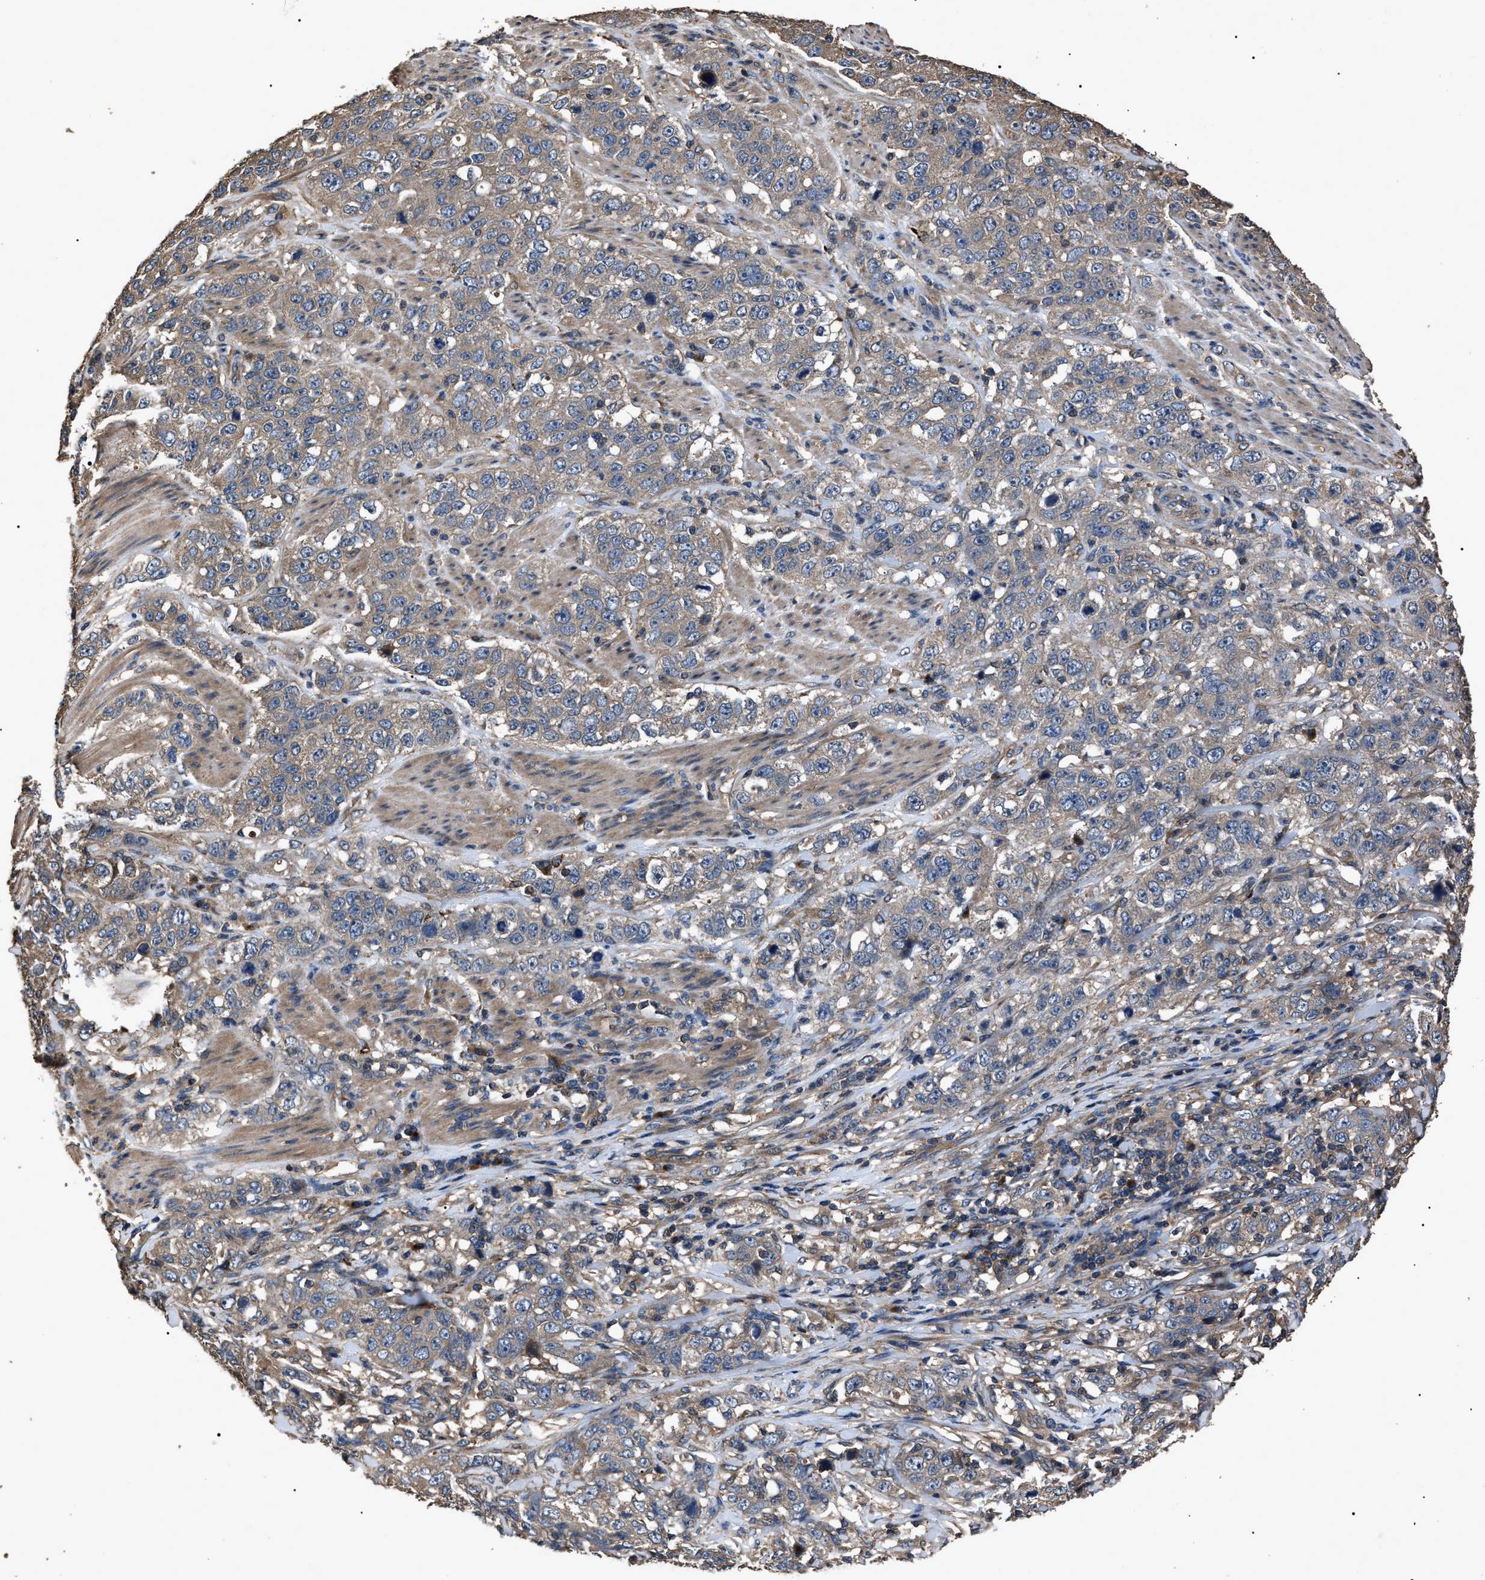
{"staining": {"intensity": "weak", "quantity": ">75%", "location": "cytoplasmic/membranous"}, "tissue": "stomach cancer", "cell_type": "Tumor cells", "image_type": "cancer", "snomed": [{"axis": "morphology", "description": "Adenocarcinoma, NOS"}, {"axis": "topography", "description": "Stomach"}], "caption": "The image exhibits staining of stomach cancer, revealing weak cytoplasmic/membranous protein staining (brown color) within tumor cells.", "gene": "RNF216", "patient": {"sex": "male", "age": 48}}